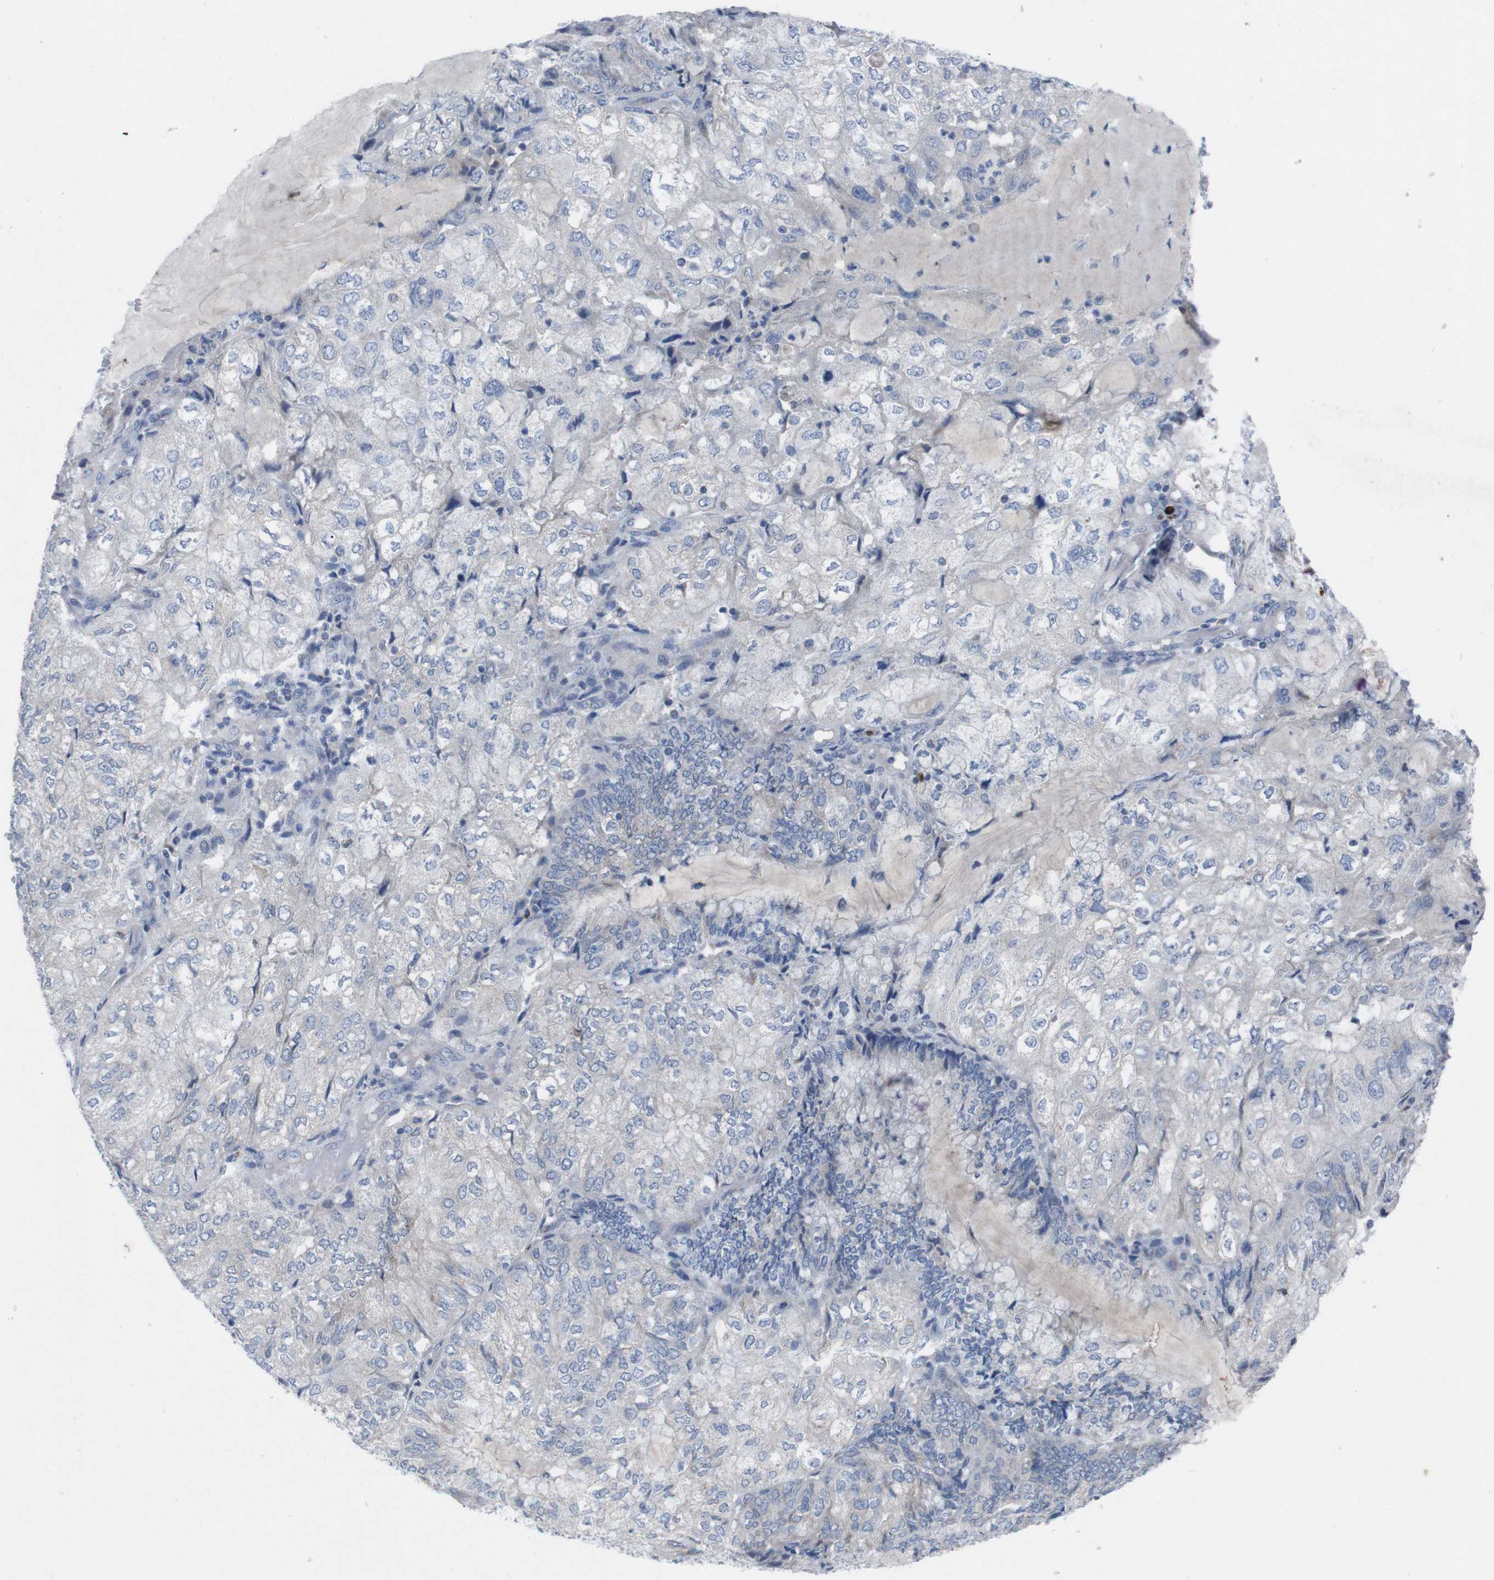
{"staining": {"intensity": "negative", "quantity": "none", "location": "none"}, "tissue": "endometrial cancer", "cell_type": "Tumor cells", "image_type": "cancer", "snomed": [{"axis": "morphology", "description": "Adenocarcinoma, NOS"}, {"axis": "topography", "description": "Endometrium"}], "caption": "Tumor cells are negative for protein expression in human endometrial cancer (adenocarcinoma).", "gene": "IRF4", "patient": {"sex": "female", "age": 81}}